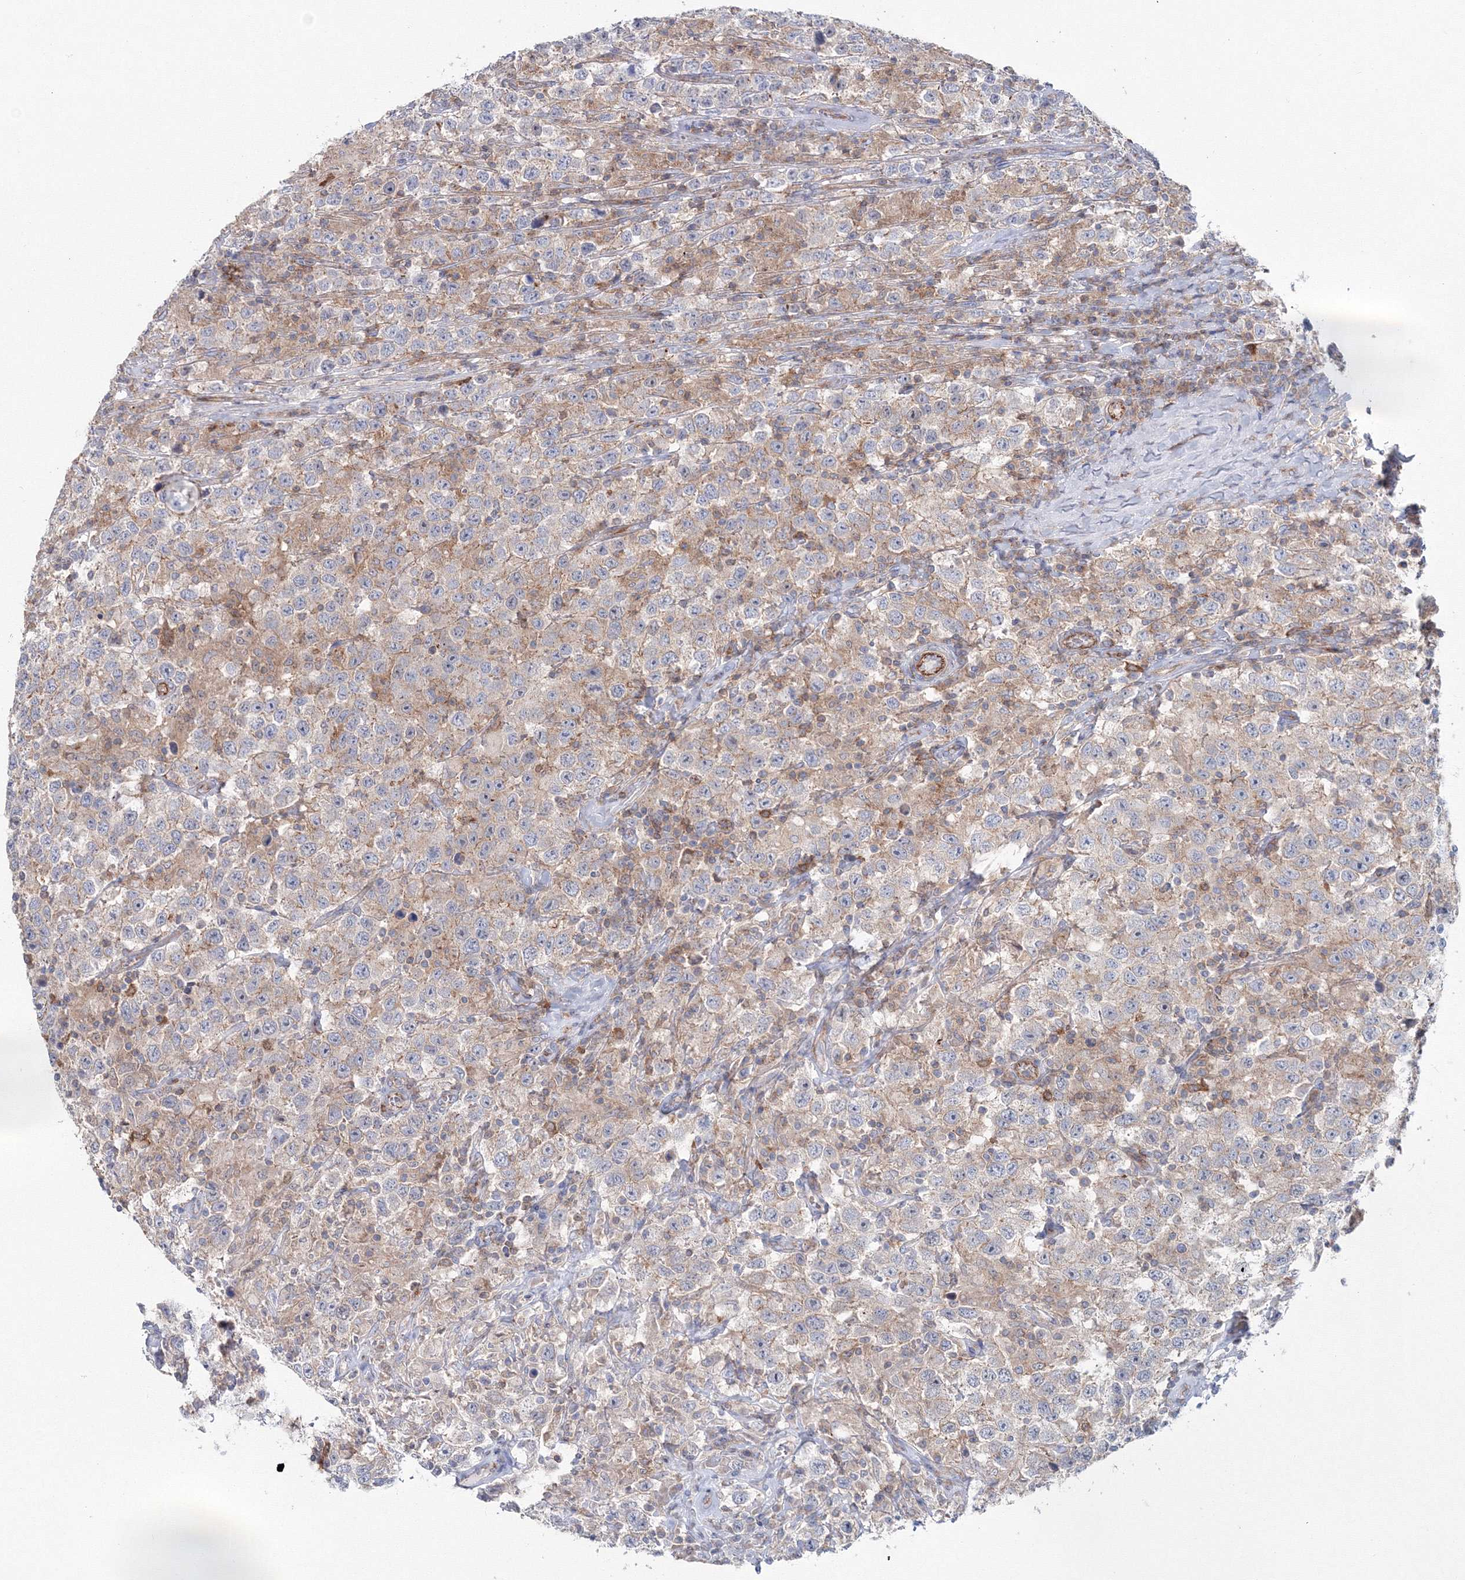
{"staining": {"intensity": "moderate", "quantity": "<25%", "location": "cytoplasmic/membranous"}, "tissue": "testis cancer", "cell_type": "Tumor cells", "image_type": "cancer", "snomed": [{"axis": "morphology", "description": "Seminoma, NOS"}, {"axis": "topography", "description": "Testis"}], "caption": "Immunohistochemistry photomicrograph of neoplastic tissue: testis cancer (seminoma) stained using immunohistochemistry demonstrates low levels of moderate protein expression localized specifically in the cytoplasmic/membranous of tumor cells, appearing as a cytoplasmic/membranous brown color.", "gene": "GGA2", "patient": {"sex": "male", "age": 41}}